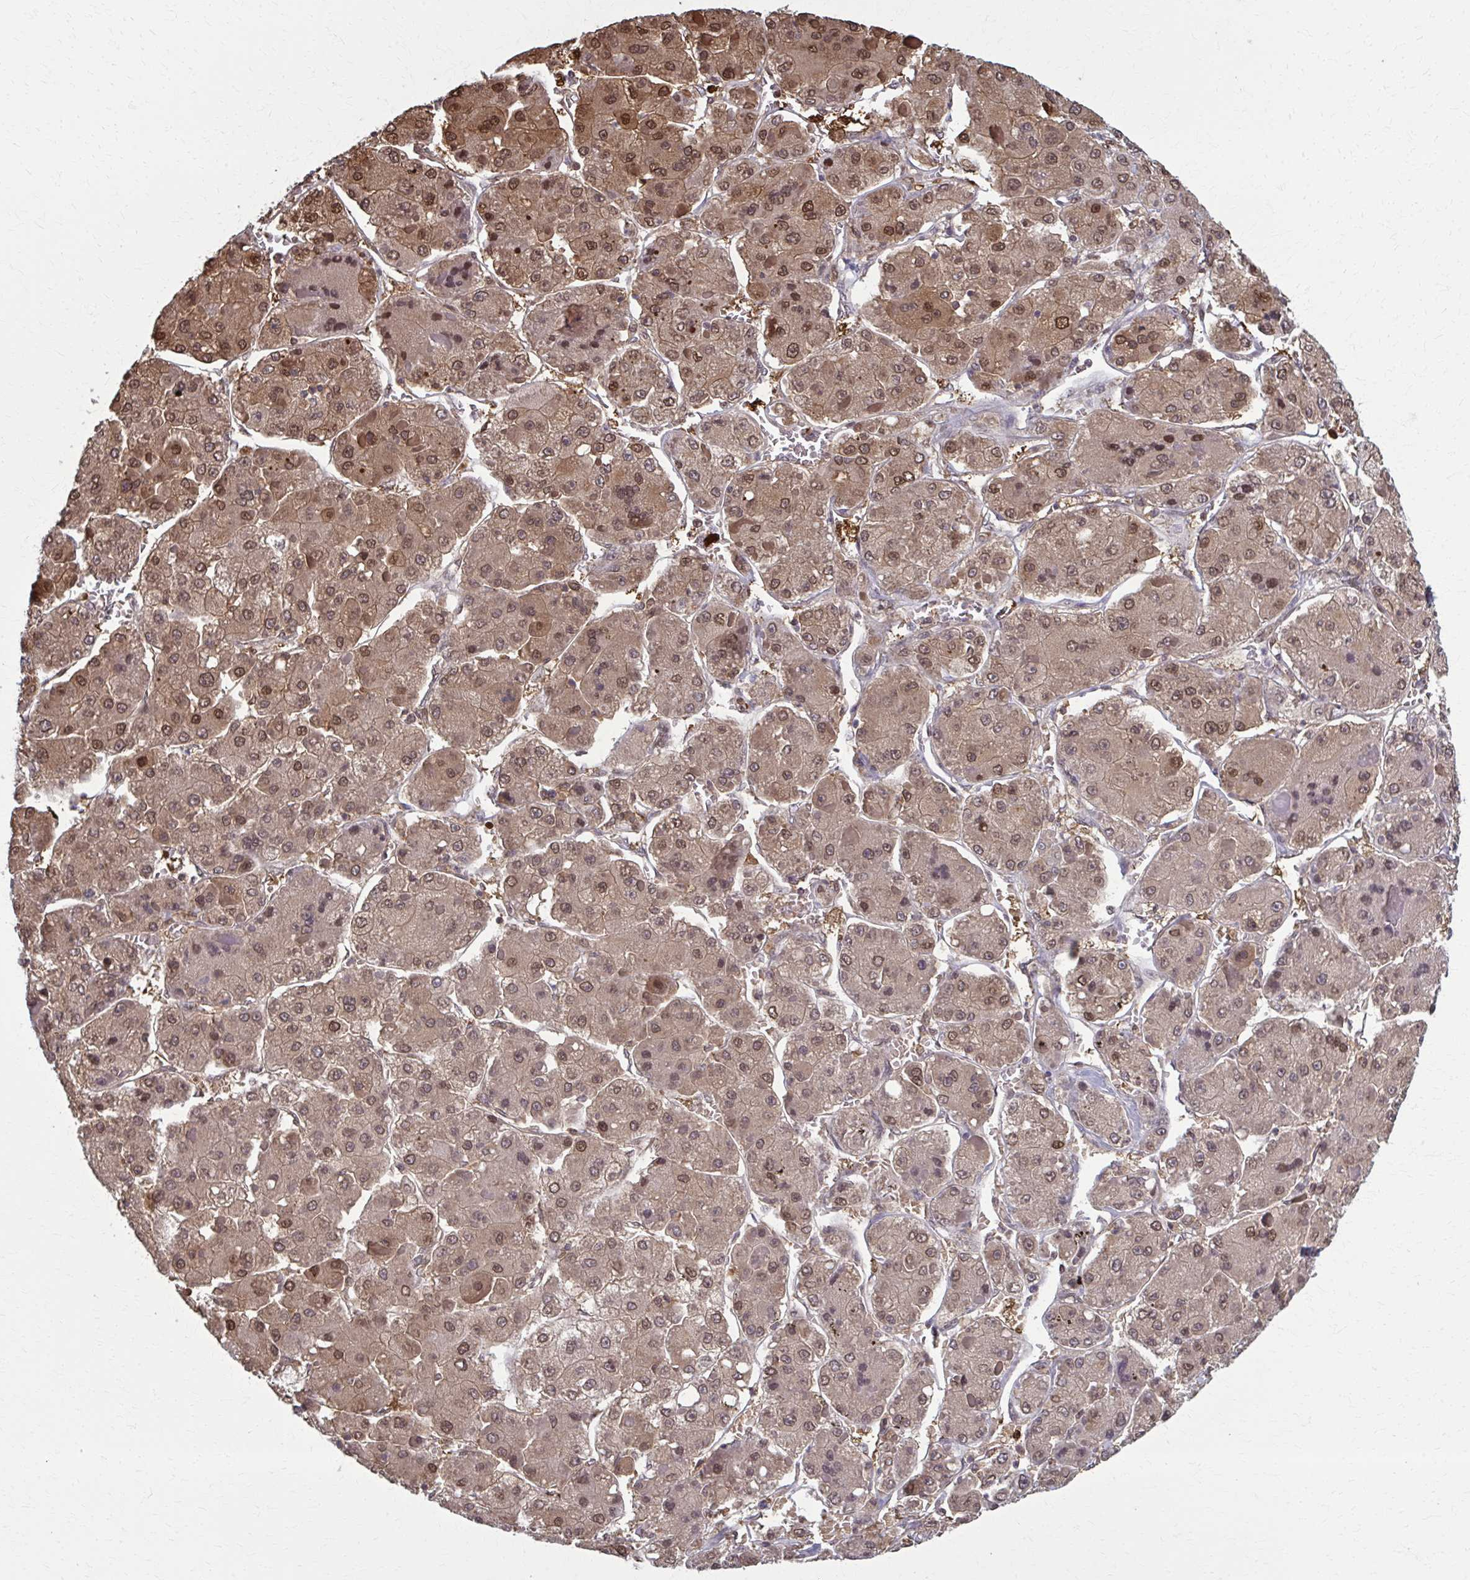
{"staining": {"intensity": "moderate", "quantity": ">75%", "location": "cytoplasmic/membranous,nuclear"}, "tissue": "liver cancer", "cell_type": "Tumor cells", "image_type": "cancer", "snomed": [{"axis": "morphology", "description": "Carcinoma, Hepatocellular, NOS"}, {"axis": "topography", "description": "Liver"}], "caption": "IHC (DAB) staining of liver cancer (hepatocellular carcinoma) demonstrates moderate cytoplasmic/membranous and nuclear protein staining in approximately >75% of tumor cells. (DAB = brown stain, brightfield microscopy at high magnification).", "gene": "MDH1", "patient": {"sex": "female", "age": 73}}